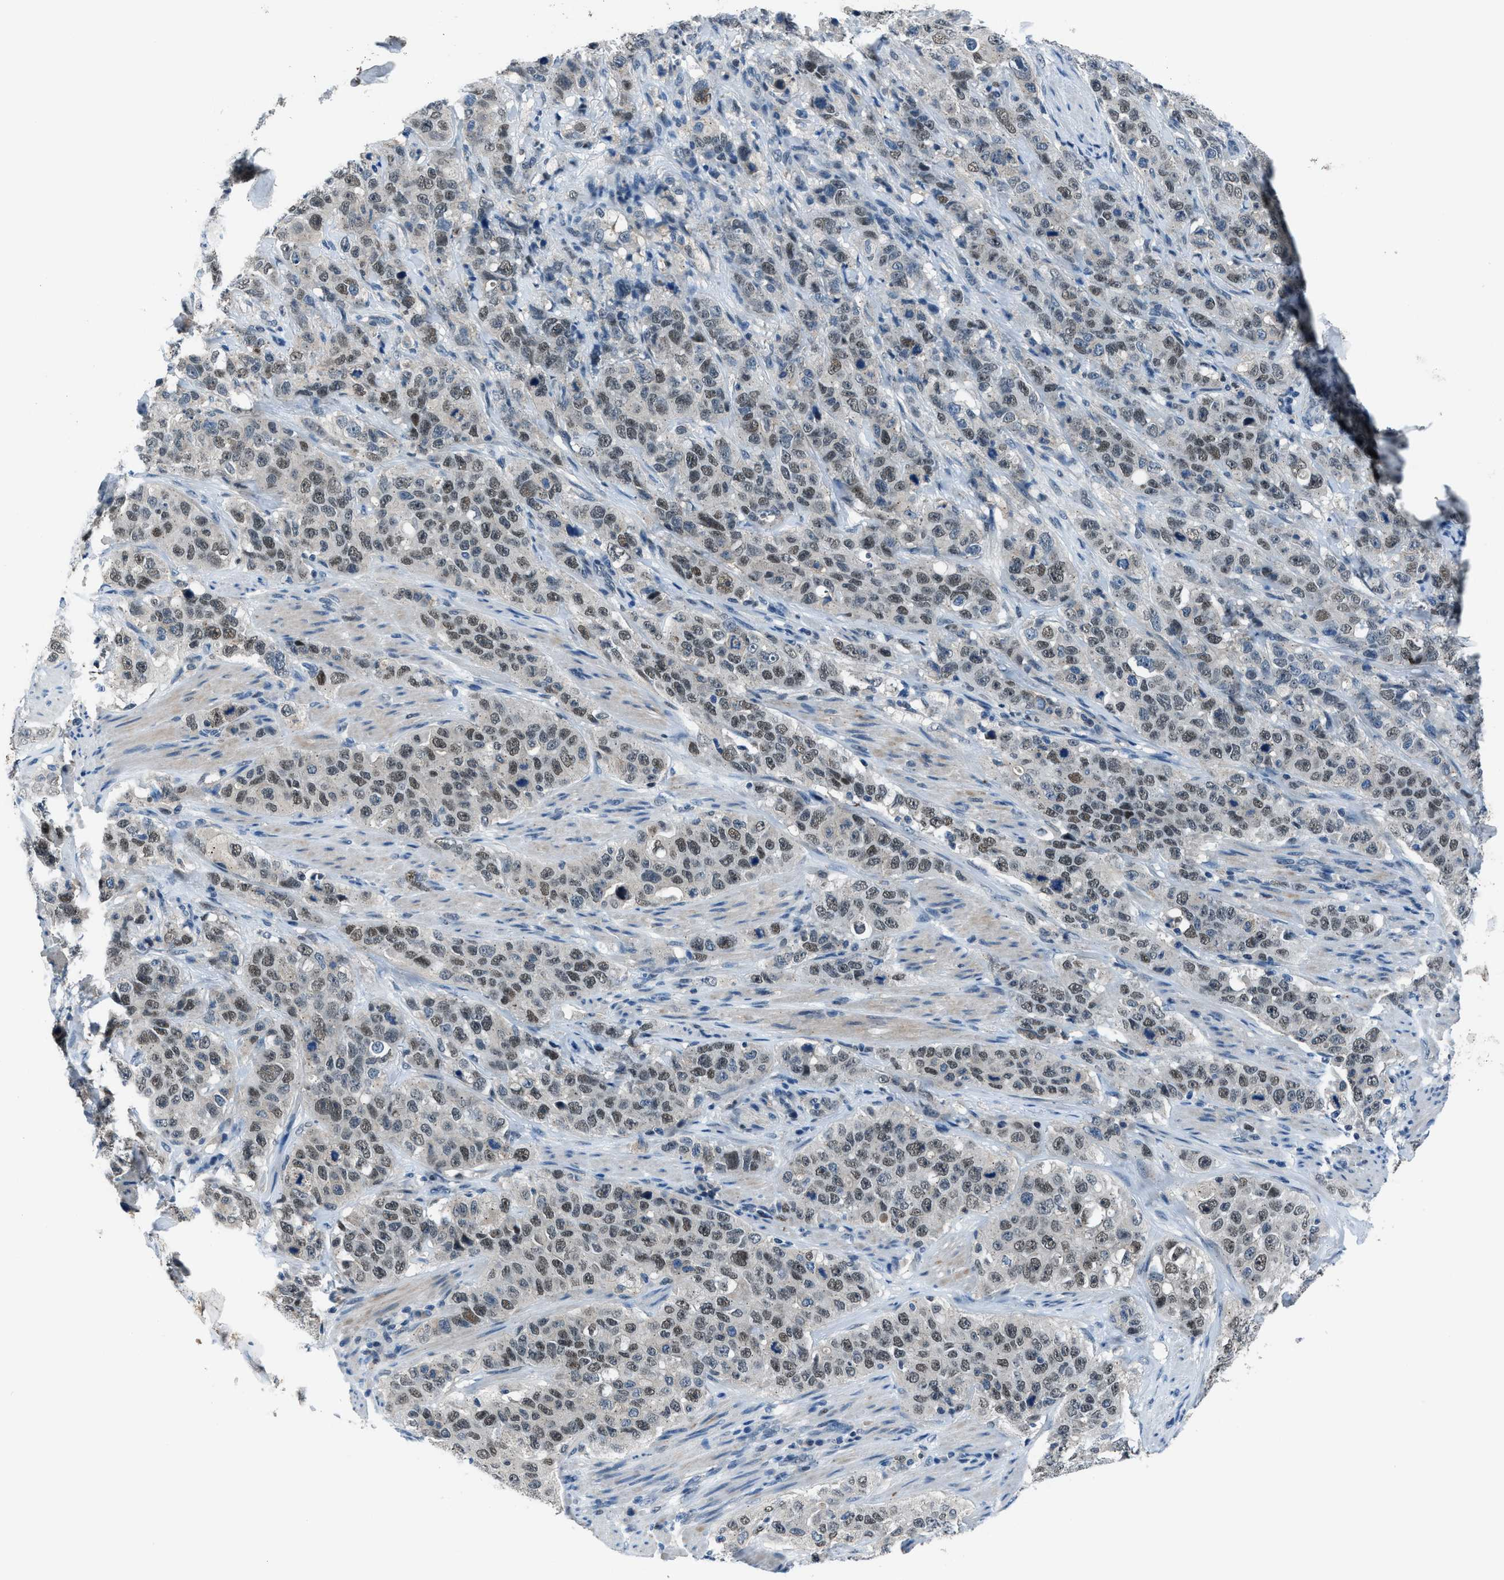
{"staining": {"intensity": "moderate", "quantity": ">75%", "location": "nuclear"}, "tissue": "stomach cancer", "cell_type": "Tumor cells", "image_type": "cancer", "snomed": [{"axis": "morphology", "description": "Adenocarcinoma, NOS"}, {"axis": "topography", "description": "Stomach"}], "caption": "An IHC histopathology image of tumor tissue is shown. Protein staining in brown highlights moderate nuclear positivity in adenocarcinoma (stomach) within tumor cells.", "gene": "DUSP19", "patient": {"sex": "male", "age": 48}}